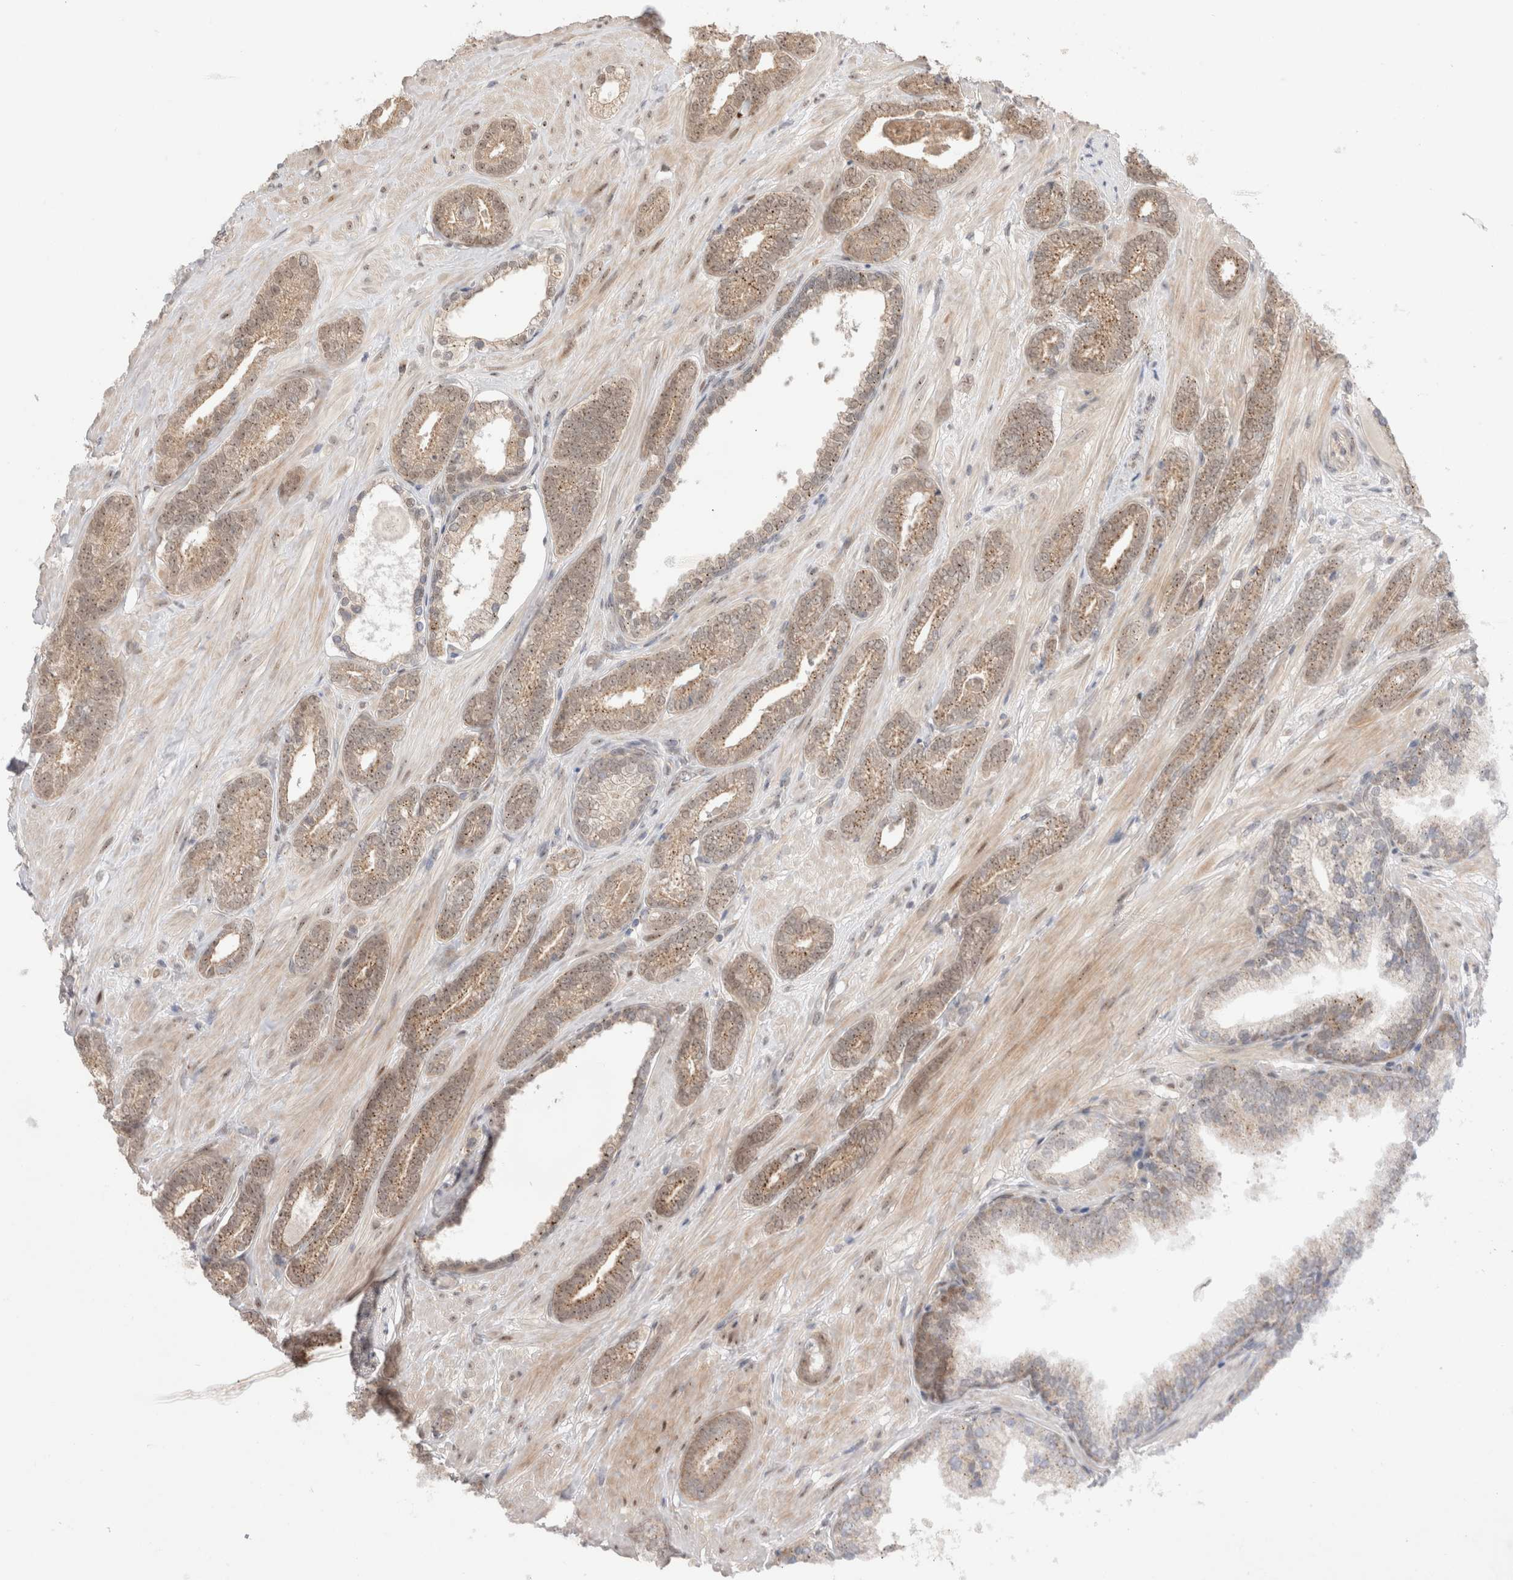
{"staining": {"intensity": "moderate", "quantity": "25%-75%", "location": "cytoplasmic/membranous"}, "tissue": "prostate cancer", "cell_type": "Tumor cells", "image_type": "cancer", "snomed": [{"axis": "morphology", "description": "Adenocarcinoma, Low grade"}, {"axis": "topography", "description": "Prostate"}], "caption": "A brown stain highlights moderate cytoplasmic/membranous positivity of a protein in human prostate low-grade adenocarcinoma tumor cells. The staining is performed using DAB brown chromogen to label protein expression. The nuclei are counter-stained blue using hematoxylin.", "gene": "SLC29A1", "patient": {"sex": "male", "age": 71}}